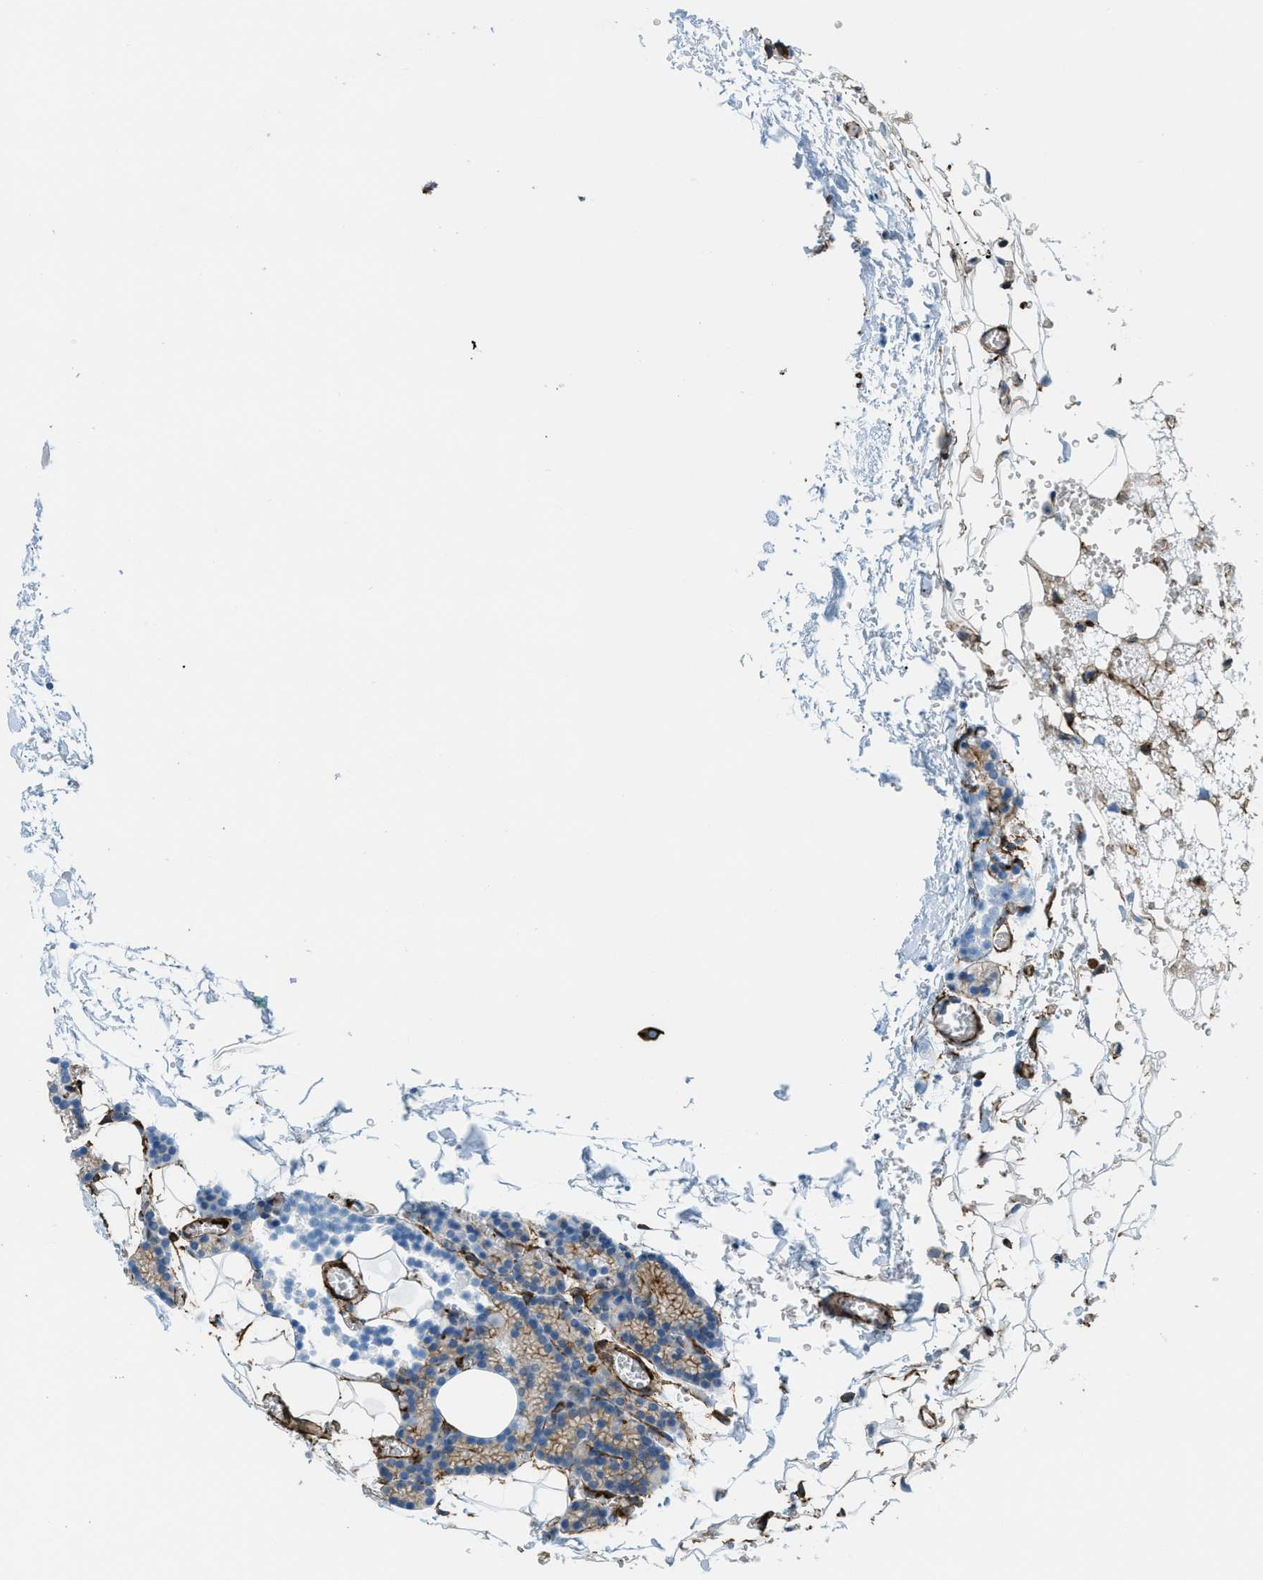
{"staining": {"intensity": "moderate", "quantity": ">75%", "location": "cytoplasmic/membranous"}, "tissue": "parathyroid gland", "cell_type": "Glandular cells", "image_type": "normal", "snomed": [{"axis": "morphology", "description": "Normal tissue, NOS"}, {"axis": "morphology", "description": "Adenoma, NOS"}, {"axis": "topography", "description": "Parathyroid gland"}], "caption": "Immunohistochemical staining of unremarkable human parathyroid gland exhibits >75% levels of moderate cytoplasmic/membranous protein positivity in about >75% of glandular cells.", "gene": "CALD1", "patient": {"sex": "female", "age": 58}}